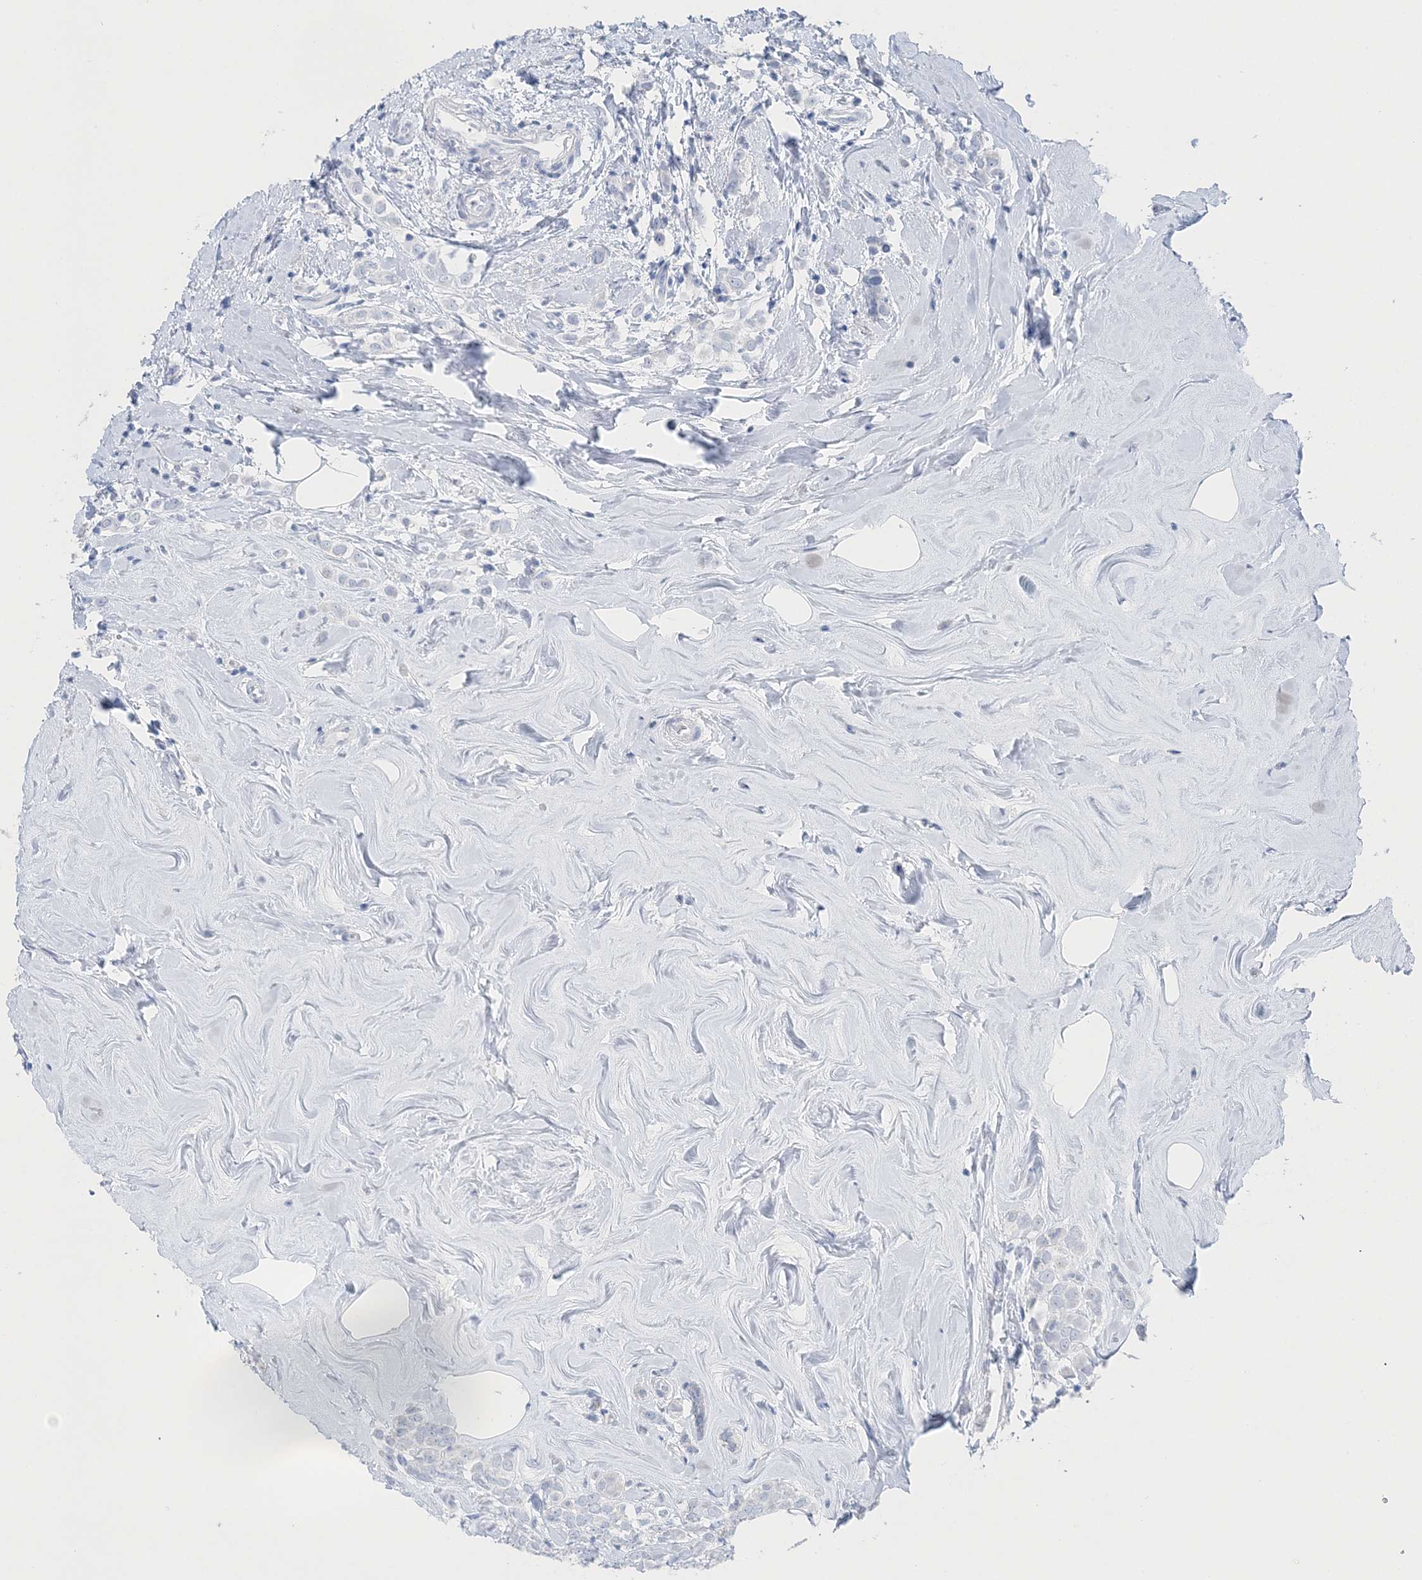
{"staining": {"intensity": "negative", "quantity": "none", "location": "none"}, "tissue": "breast cancer", "cell_type": "Tumor cells", "image_type": "cancer", "snomed": [{"axis": "morphology", "description": "Lobular carcinoma"}, {"axis": "topography", "description": "Breast"}], "caption": "Immunohistochemical staining of human breast cancer reveals no significant positivity in tumor cells.", "gene": "TSPYL6", "patient": {"sex": "female", "age": 47}}